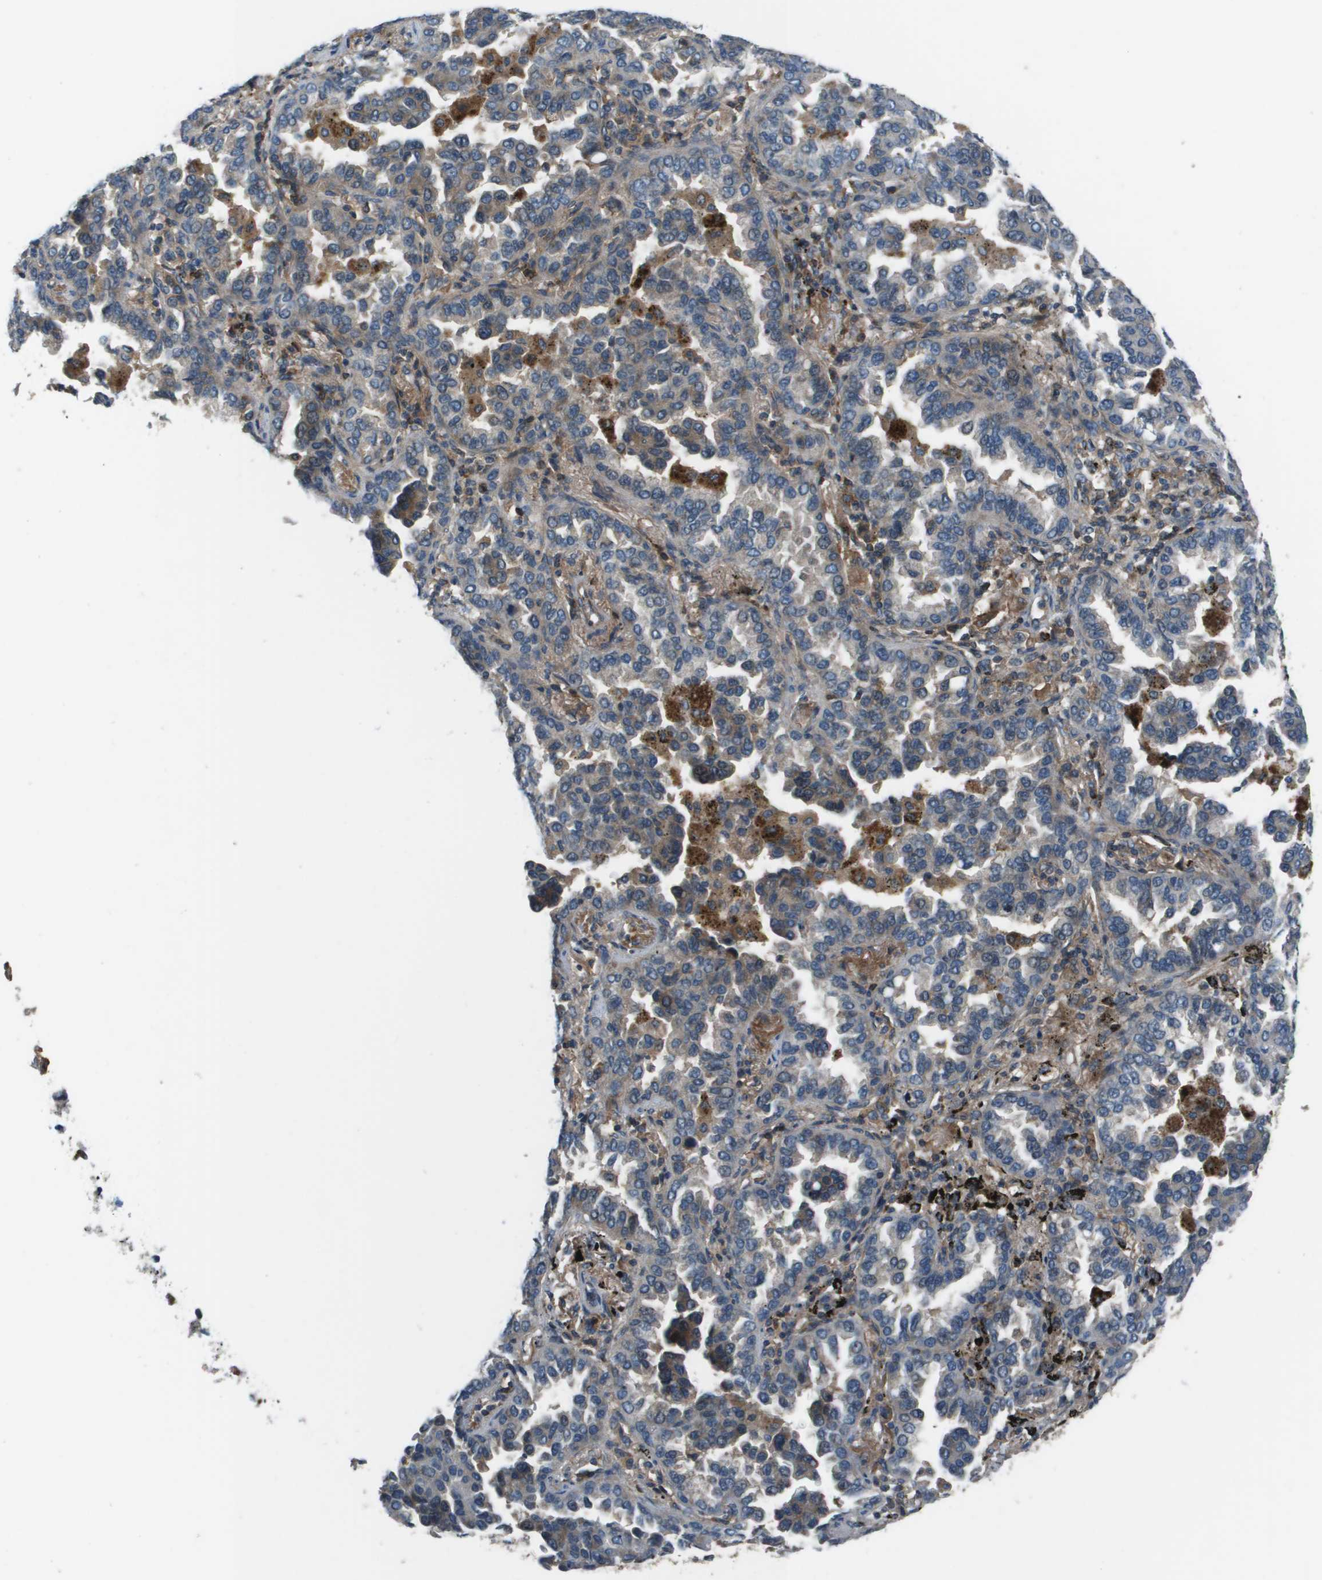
{"staining": {"intensity": "weak", "quantity": "<25%", "location": "cytoplasmic/membranous"}, "tissue": "lung cancer", "cell_type": "Tumor cells", "image_type": "cancer", "snomed": [{"axis": "morphology", "description": "Normal tissue, NOS"}, {"axis": "morphology", "description": "Adenocarcinoma, NOS"}, {"axis": "topography", "description": "Lung"}], "caption": "Photomicrograph shows no protein expression in tumor cells of lung cancer (adenocarcinoma) tissue.", "gene": "PCOLCE", "patient": {"sex": "male", "age": 59}}